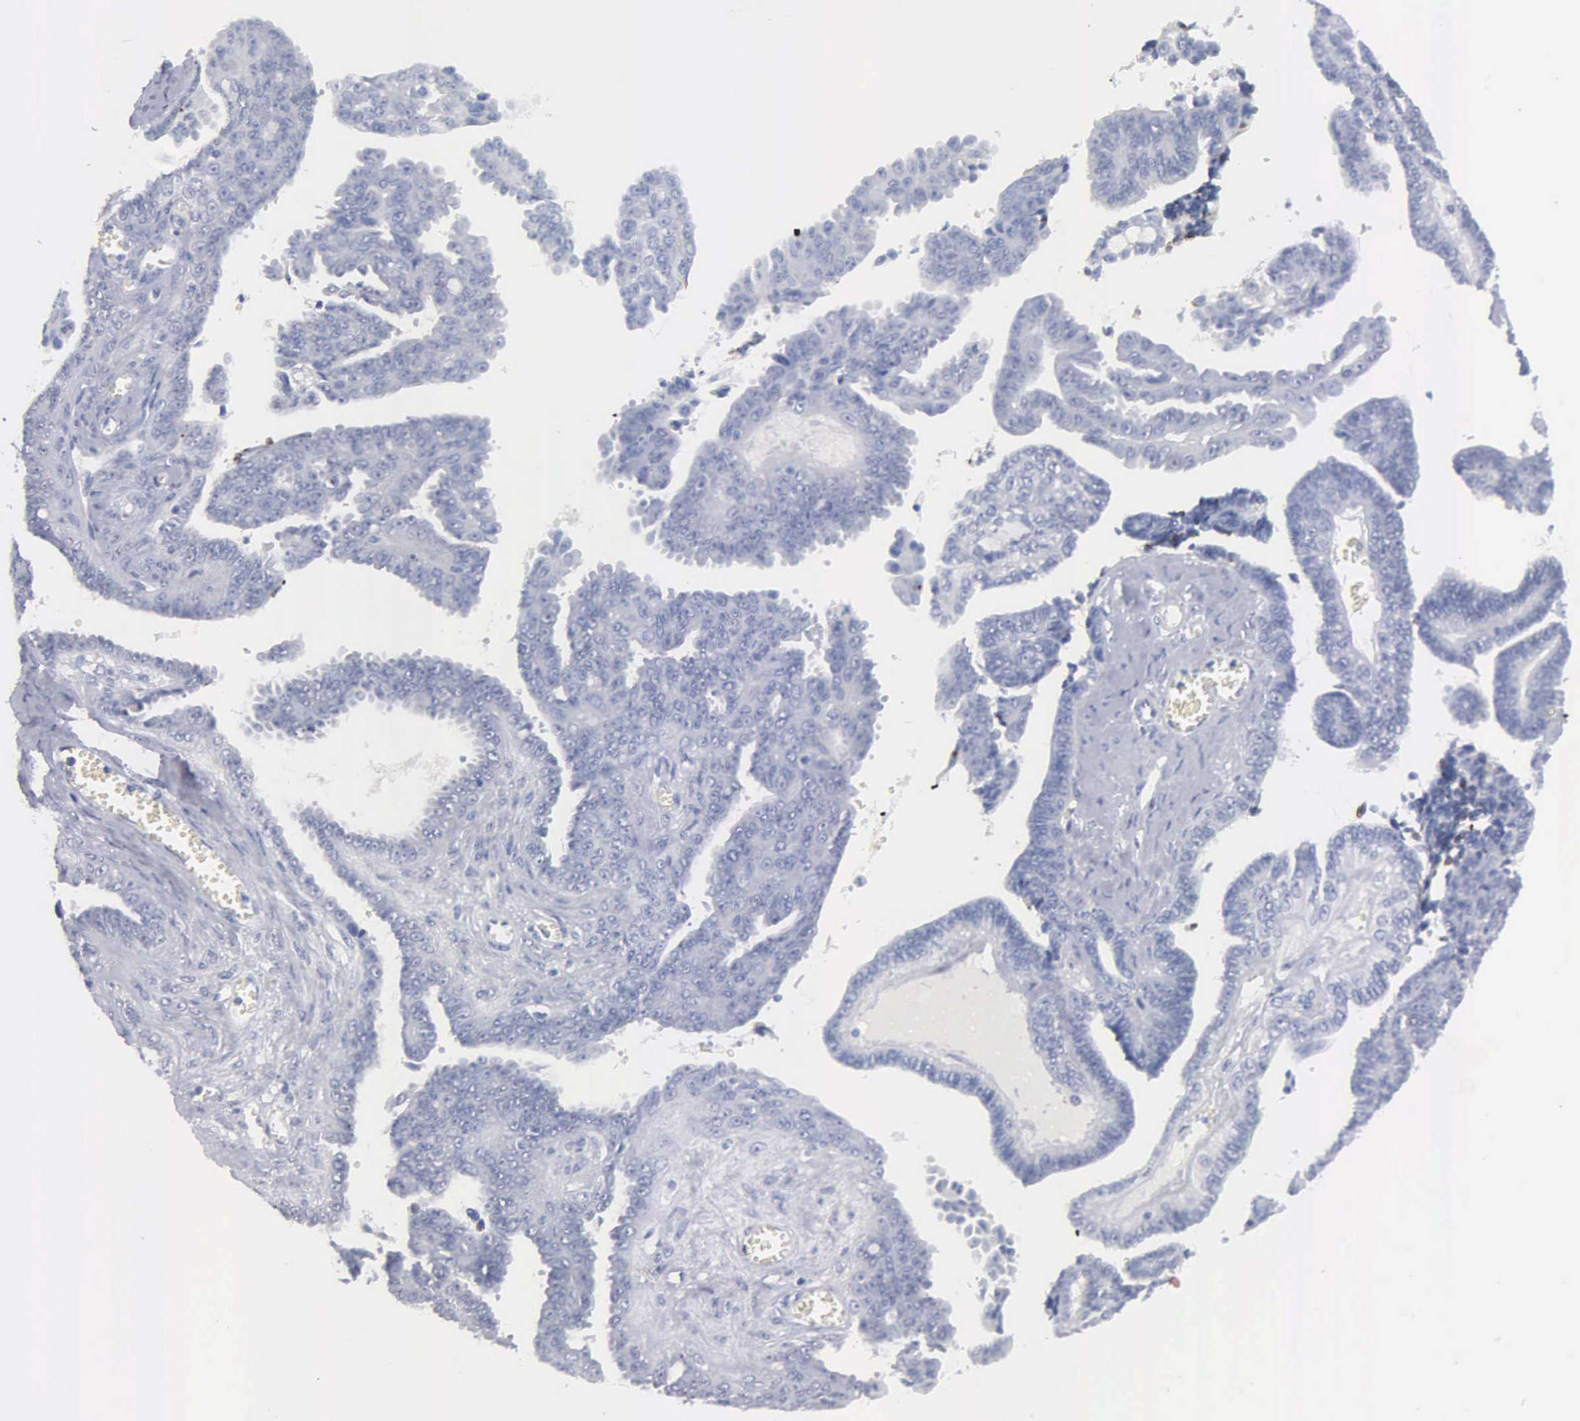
{"staining": {"intensity": "negative", "quantity": "none", "location": "none"}, "tissue": "ovarian cancer", "cell_type": "Tumor cells", "image_type": "cancer", "snomed": [{"axis": "morphology", "description": "Cystadenocarcinoma, serous, NOS"}, {"axis": "topography", "description": "Ovary"}], "caption": "There is no significant staining in tumor cells of serous cystadenocarcinoma (ovarian).", "gene": "ASPHD2", "patient": {"sex": "female", "age": 71}}